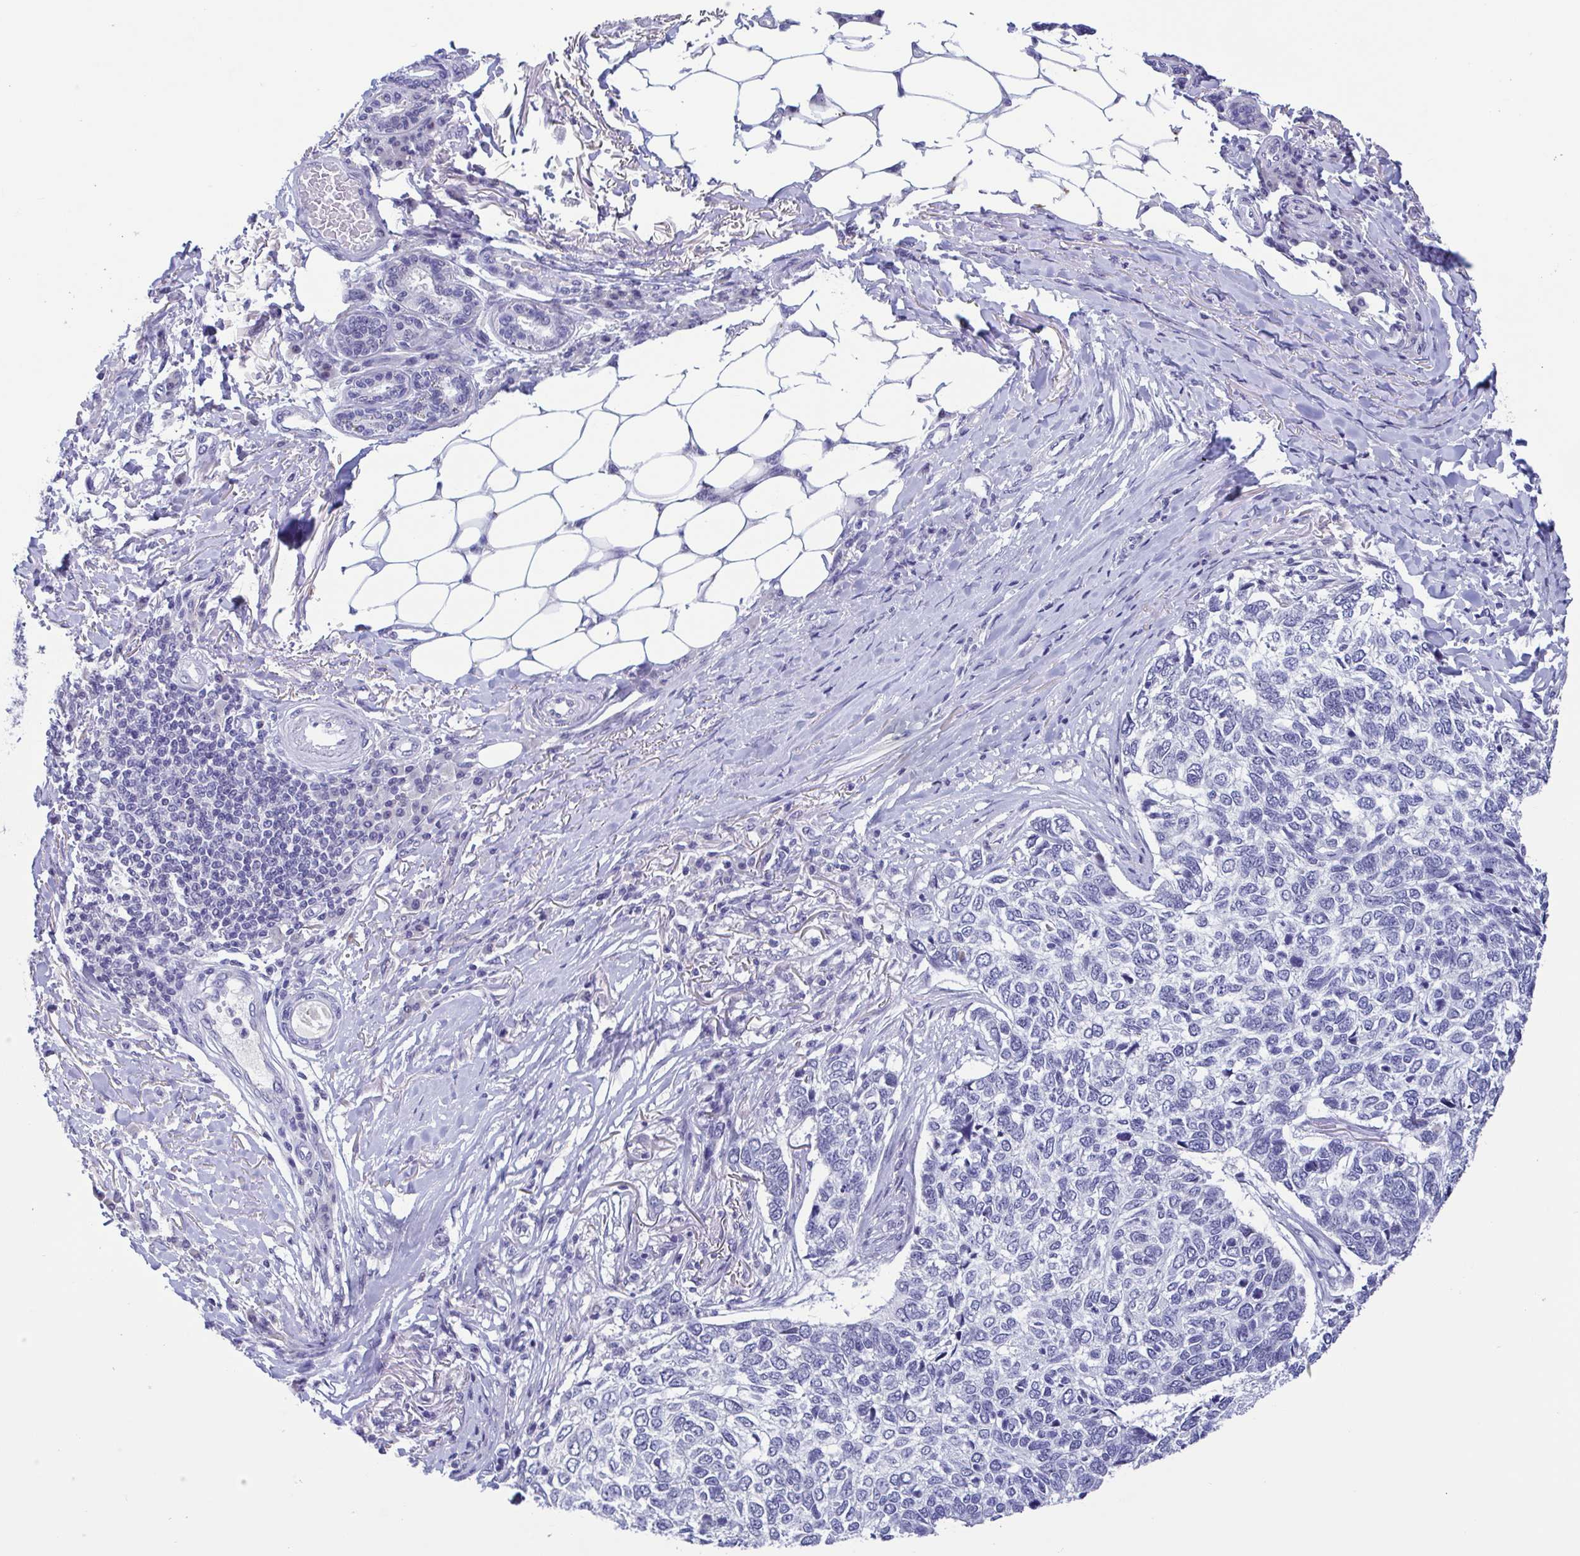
{"staining": {"intensity": "negative", "quantity": "none", "location": "none"}, "tissue": "skin cancer", "cell_type": "Tumor cells", "image_type": "cancer", "snomed": [{"axis": "morphology", "description": "Basal cell carcinoma"}, {"axis": "topography", "description": "Skin"}], "caption": "Immunohistochemical staining of human basal cell carcinoma (skin) shows no significant expression in tumor cells.", "gene": "PERM1", "patient": {"sex": "female", "age": 65}}